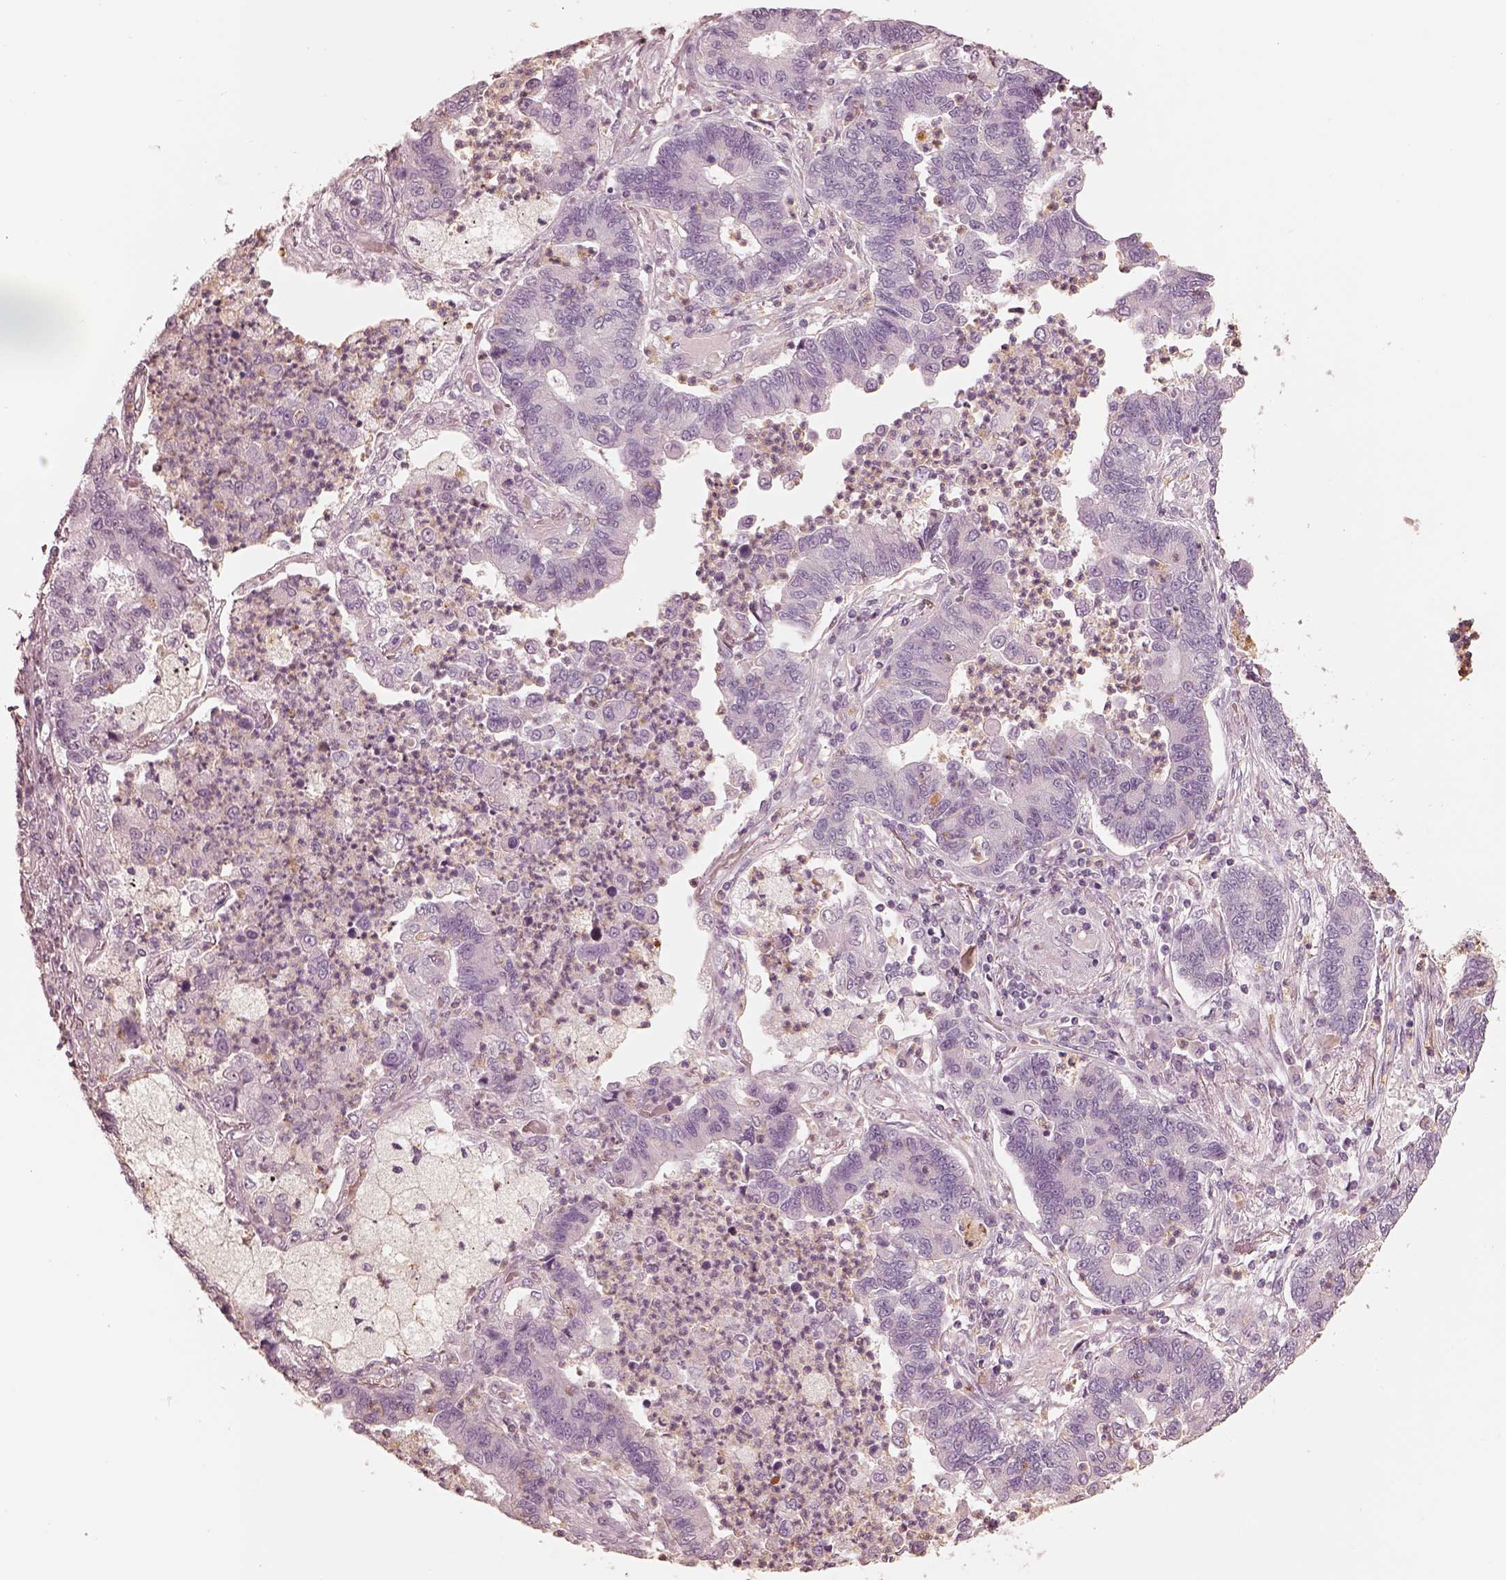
{"staining": {"intensity": "negative", "quantity": "none", "location": "none"}, "tissue": "lung cancer", "cell_type": "Tumor cells", "image_type": "cancer", "snomed": [{"axis": "morphology", "description": "Adenocarcinoma, NOS"}, {"axis": "topography", "description": "Lung"}], "caption": "Immunohistochemistry (IHC) histopathology image of neoplastic tissue: lung cancer (adenocarcinoma) stained with DAB shows no significant protein positivity in tumor cells.", "gene": "GPRIN1", "patient": {"sex": "female", "age": 57}}